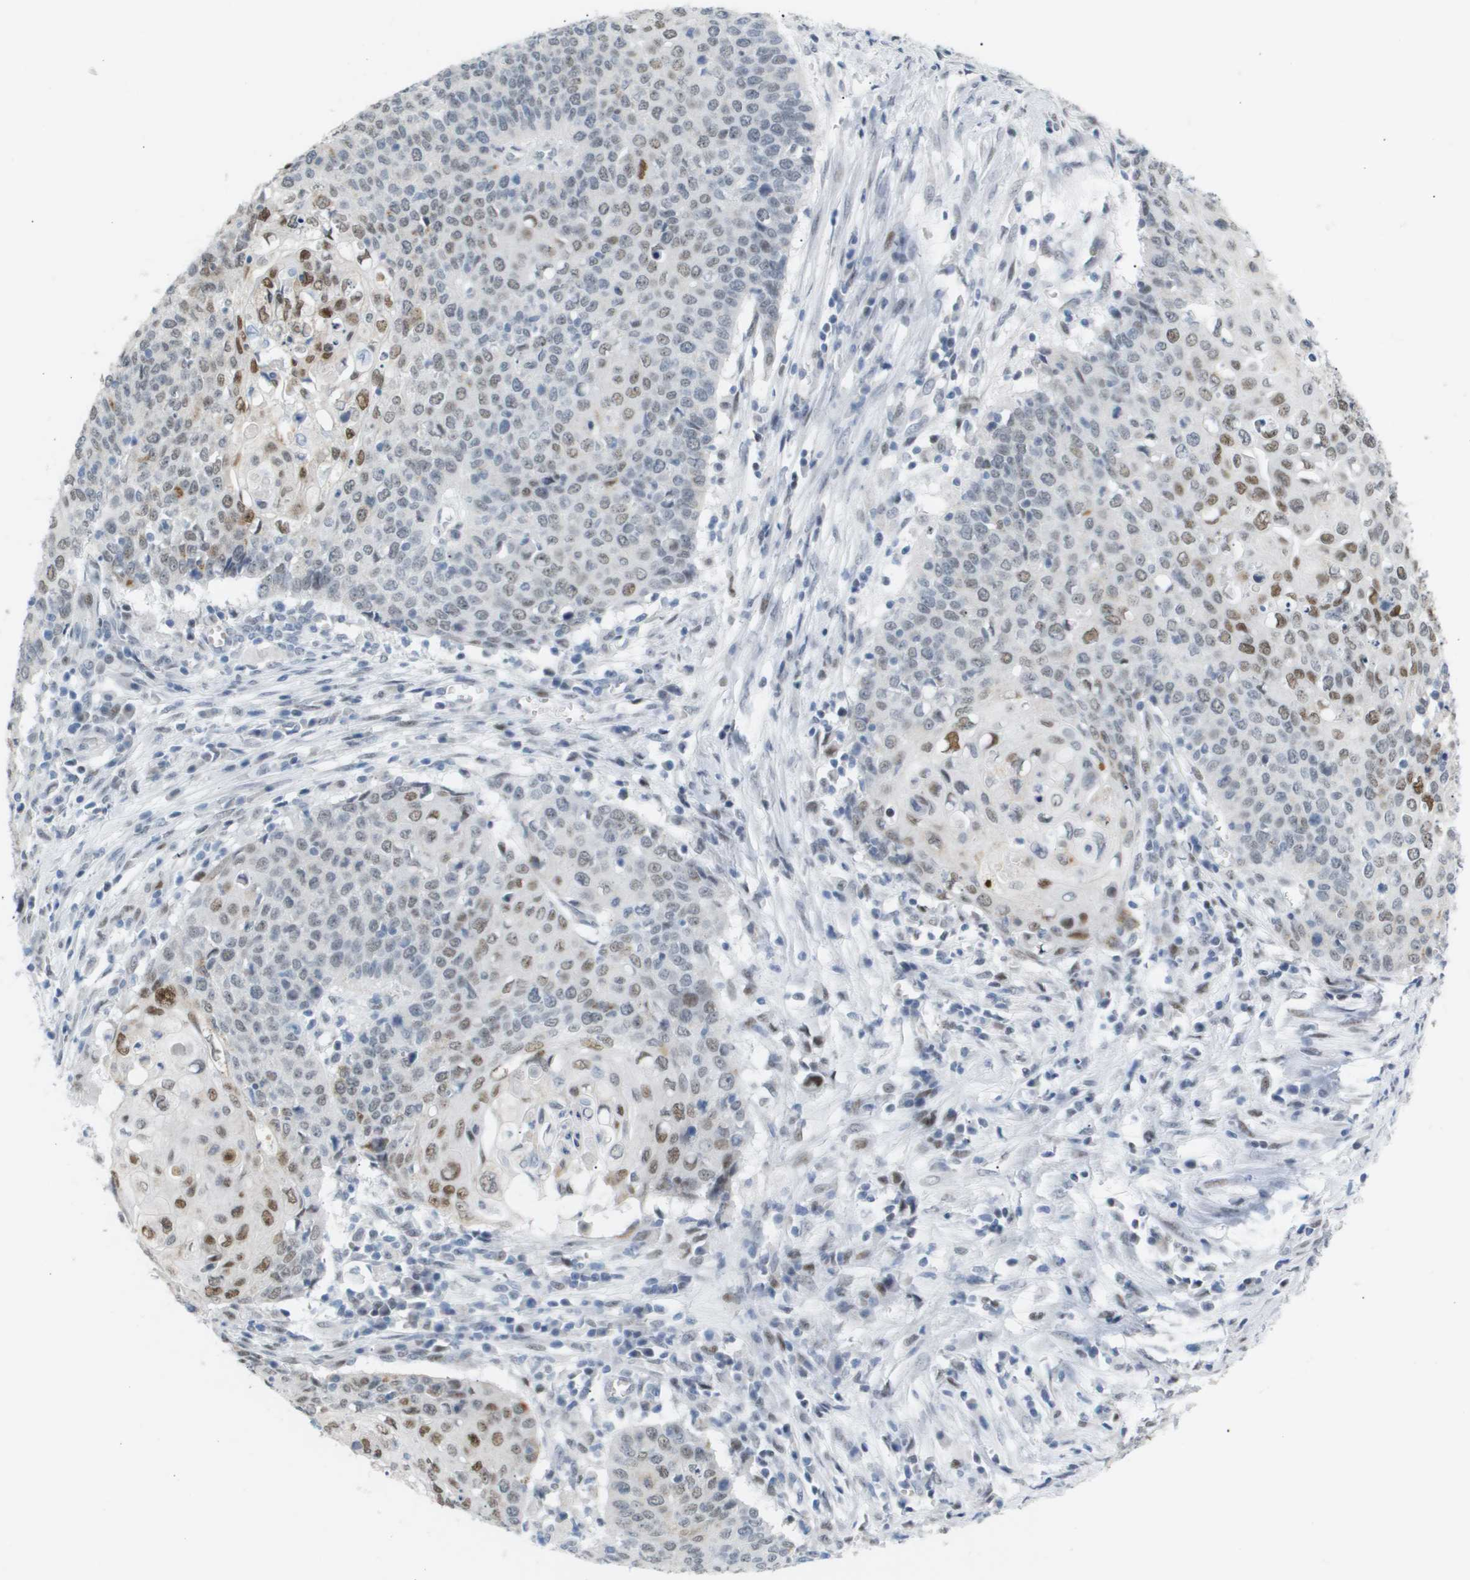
{"staining": {"intensity": "moderate", "quantity": "<25%", "location": "nuclear"}, "tissue": "cervical cancer", "cell_type": "Tumor cells", "image_type": "cancer", "snomed": [{"axis": "morphology", "description": "Squamous cell carcinoma, NOS"}, {"axis": "topography", "description": "Cervix"}], "caption": "Immunohistochemical staining of human cervical squamous cell carcinoma demonstrates moderate nuclear protein expression in about <25% of tumor cells.", "gene": "PPARD", "patient": {"sex": "female", "age": 39}}